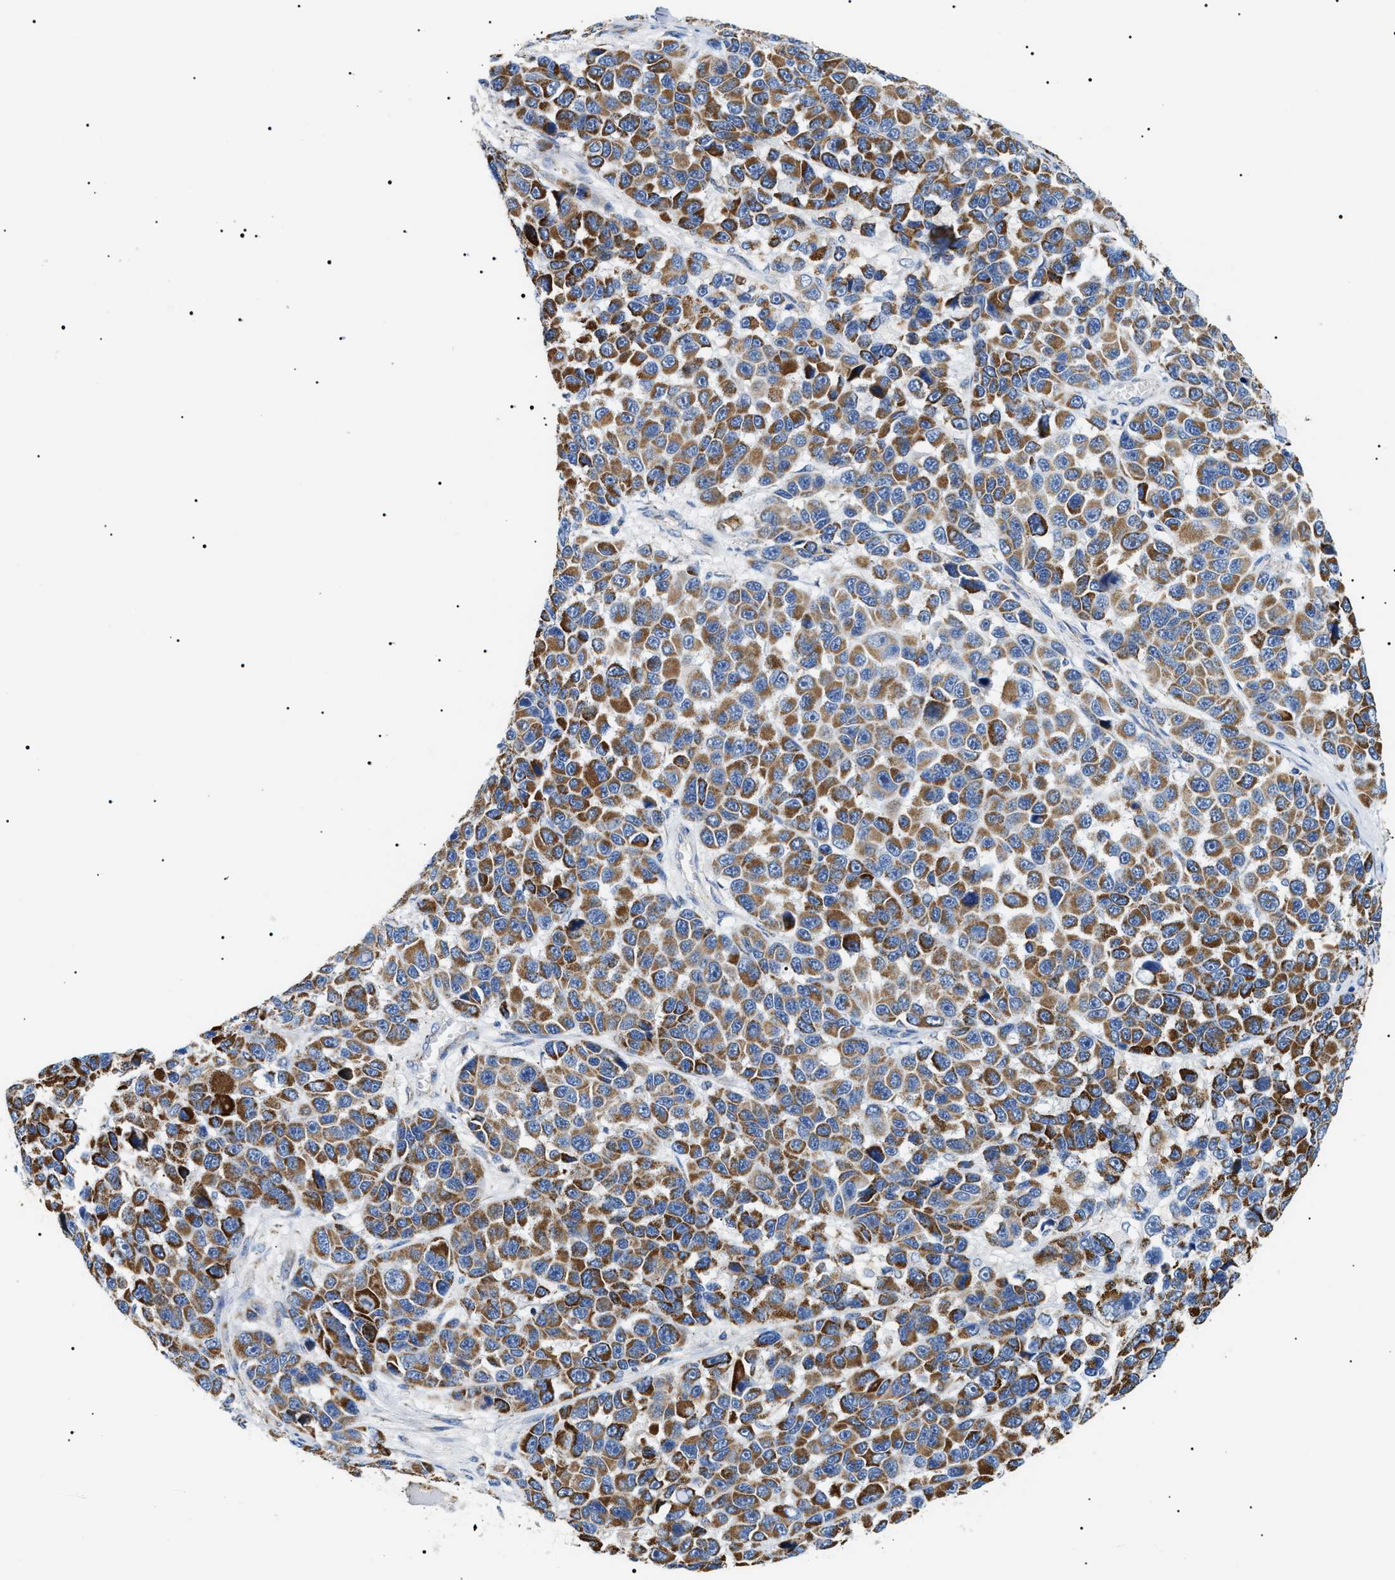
{"staining": {"intensity": "strong", "quantity": ">75%", "location": "cytoplasmic/membranous"}, "tissue": "melanoma", "cell_type": "Tumor cells", "image_type": "cancer", "snomed": [{"axis": "morphology", "description": "Malignant melanoma, NOS"}, {"axis": "topography", "description": "Skin"}], "caption": "Immunohistochemical staining of human melanoma displays high levels of strong cytoplasmic/membranous staining in about >75% of tumor cells. (brown staining indicates protein expression, while blue staining denotes nuclei).", "gene": "OXSM", "patient": {"sex": "male", "age": 53}}